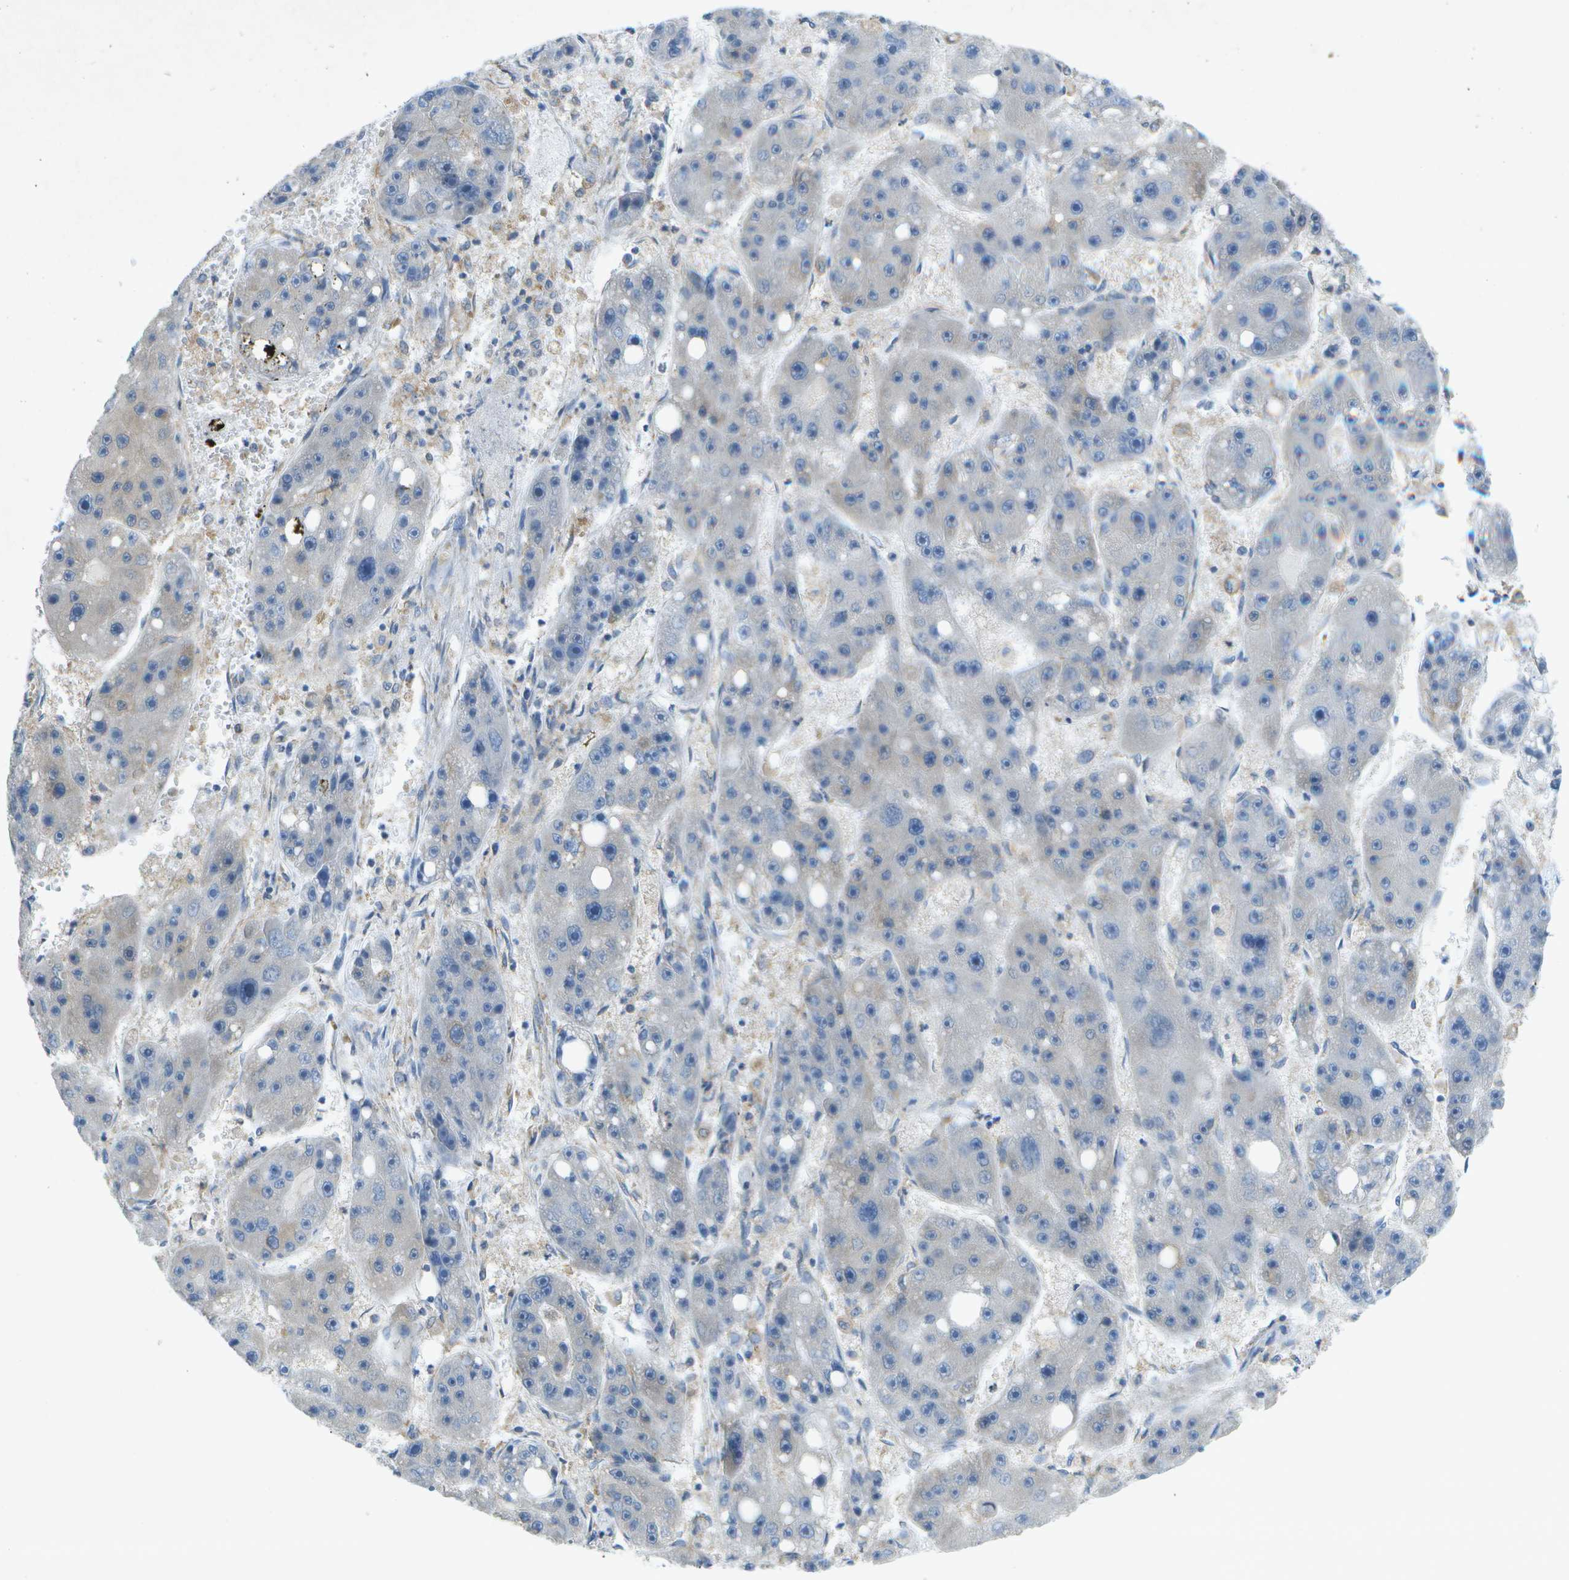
{"staining": {"intensity": "negative", "quantity": "none", "location": "none"}, "tissue": "liver cancer", "cell_type": "Tumor cells", "image_type": "cancer", "snomed": [{"axis": "morphology", "description": "Carcinoma, Hepatocellular, NOS"}, {"axis": "topography", "description": "Liver"}], "caption": "Tumor cells are negative for protein expression in human liver cancer (hepatocellular carcinoma).", "gene": "WNK2", "patient": {"sex": "female", "age": 61}}